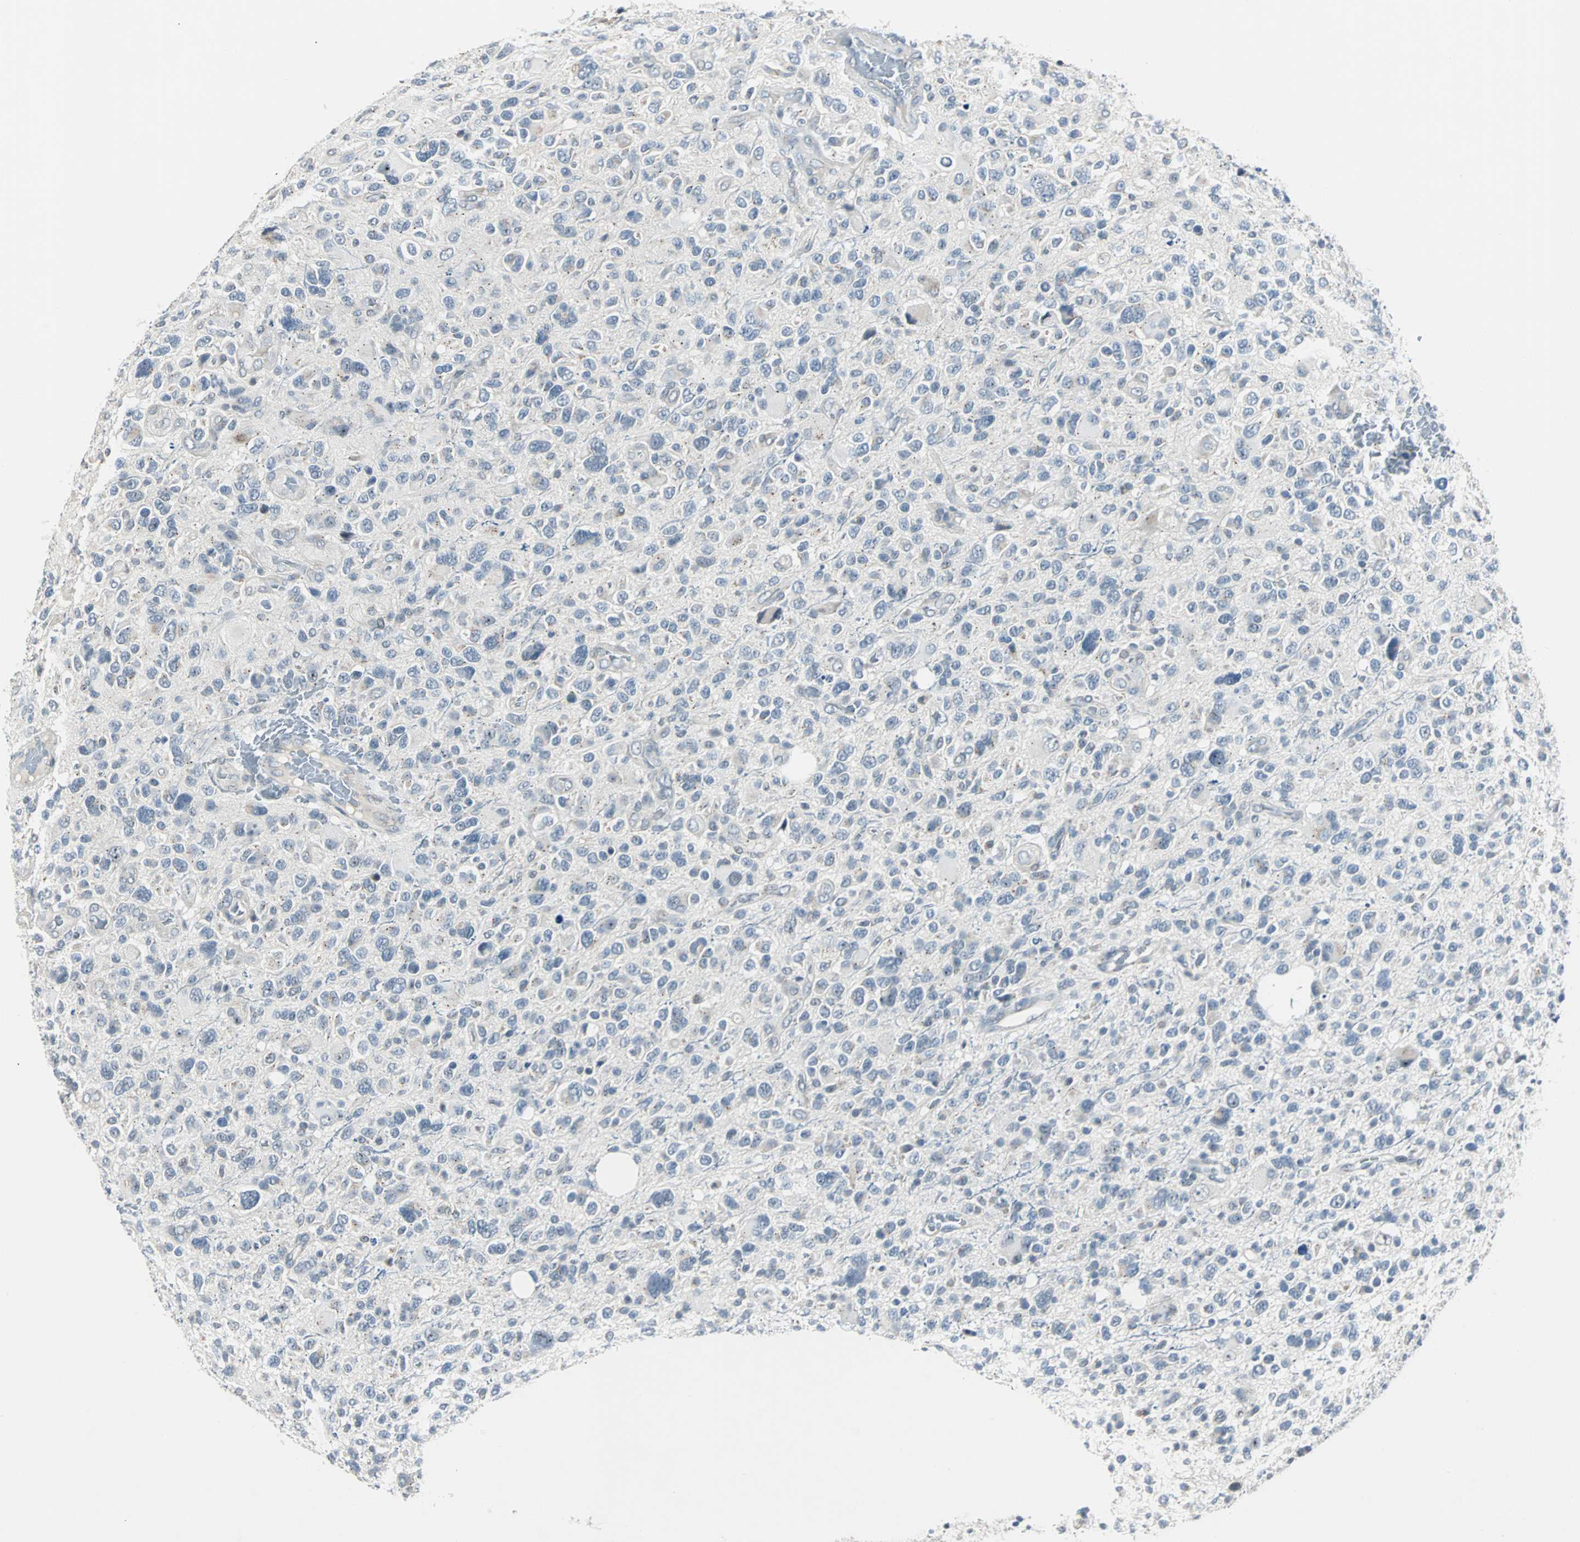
{"staining": {"intensity": "negative", "quantity": "none", "location": "none"}, "tissue": "glioma", "cell_type": "Tumor cells", "image_type": "cancer", "snomed": [{"axis": "morphology", "description": "Glioma, malignant, High grade"}, {"axis": "topography", "description": "Brain"}], "caption": "Immunohistochemistry (IHC) photomicrograph of neoplastic tissue: glioma stained with DAB demonstrates no significant protein positivity in tumor cells. (DAB (3,3'-diaminobenzidine) immunohistochemistry (IHC), high magnification).", "gene": "SOX30", "patient": {"sex": "male", "age": 48}}